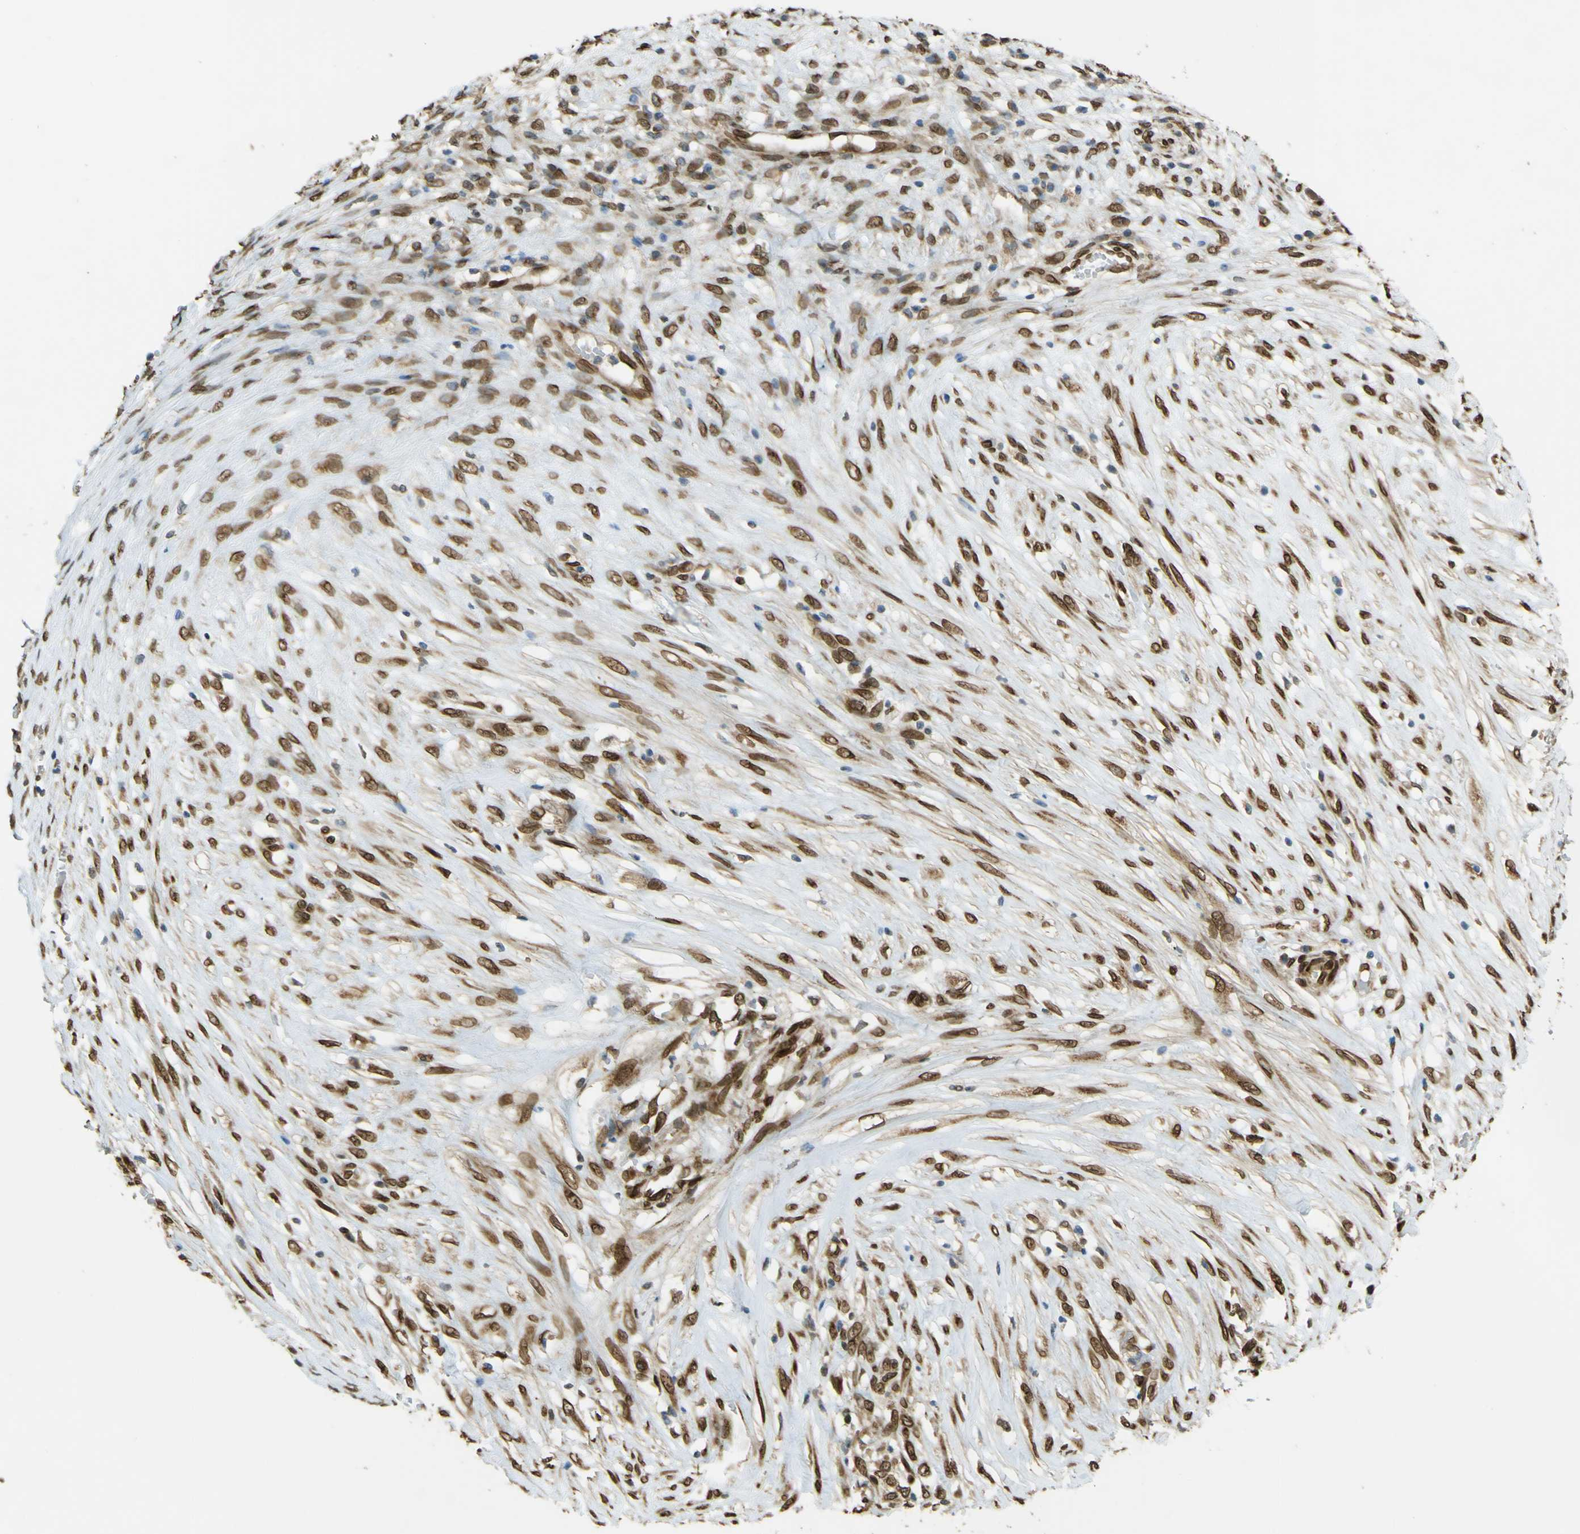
{"staining": {"intensity": "strong", "quantity": ">75%", "location": "cytoplasmic/membranous,nuclear"}, "tissue": "ovarian cancer", "cell_type": "Tumor cells", "image_type": "cancer", "snomed": [{"axis": "morphology", "description": "Cystadenocarcinoma, mucinous, NOS"}, {"axis": "topography", "description": "Ovary"}], "caption": "Human ovarian cancer stained for a protein (brown) reveals strong cytoplasmic/membranous and nuclear positive staining in about >75% of tumor cells.", "gene": "GALNT1", "patient": {"sex": "female", "age": 80}}